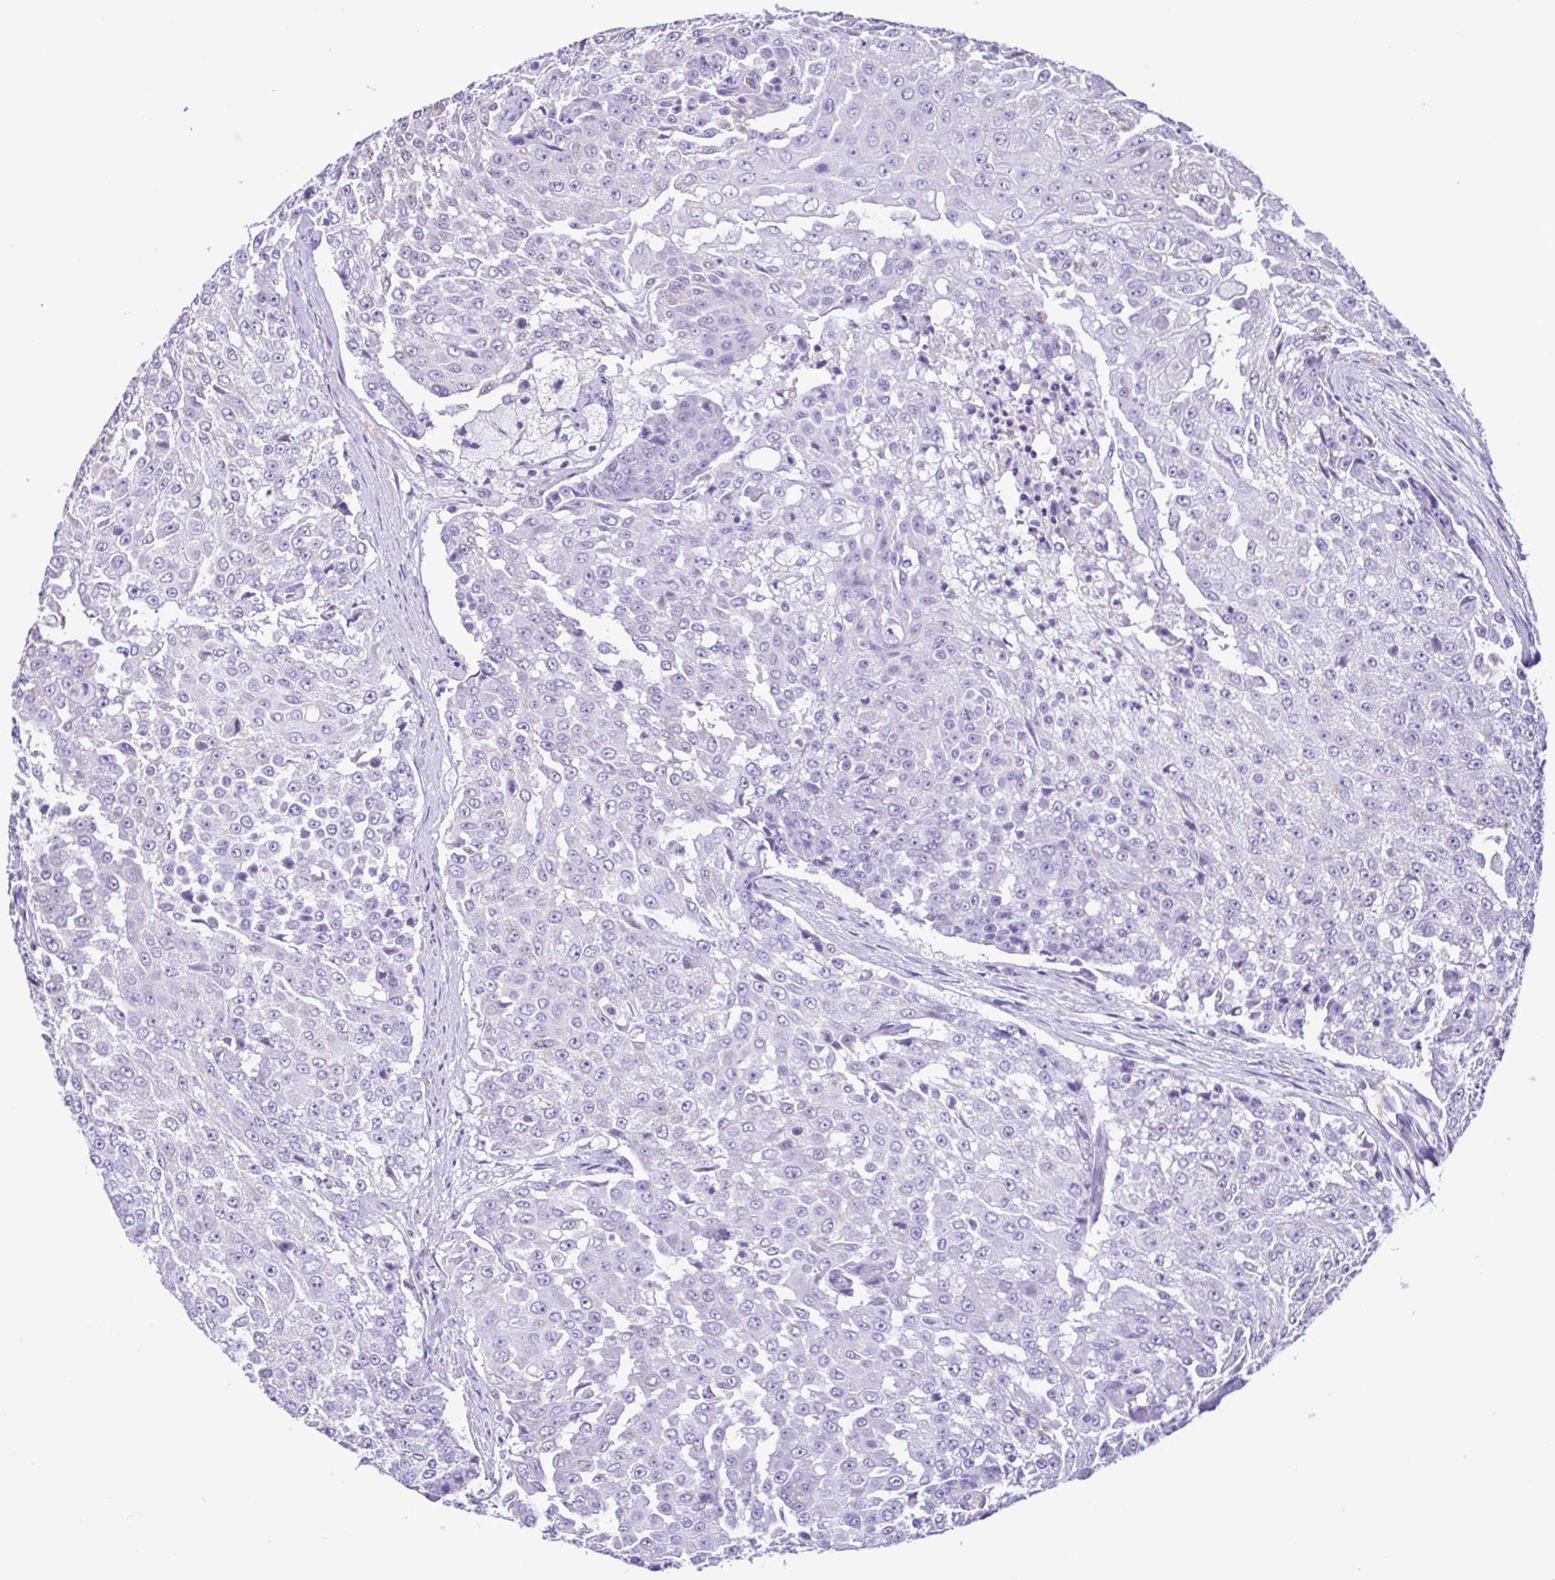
{"staining": {"intensity": "negative", "quantity": "none", "location": "none"}, "tissue": "urothelial cancer", "cell_type": "Tumor cells", "image_type": "cancer", "snomed": [{"axis": "morphology", "description": "Urothelial carcinoma, High grade"}, {"axis": "topography", "description": "Urinary bladder"}], "caption": "IHC photomicrograph of urothelial cancer stained for a protein (brown), which demonstrates no positivity in tumor cells. Brightfield microscopy of immunohistochemistry stained with DAB (brown) and hematoxylin (blue), captured at high magnification.", "gene": "CBY2", "patient": {"sex": "female", "age": 63}}